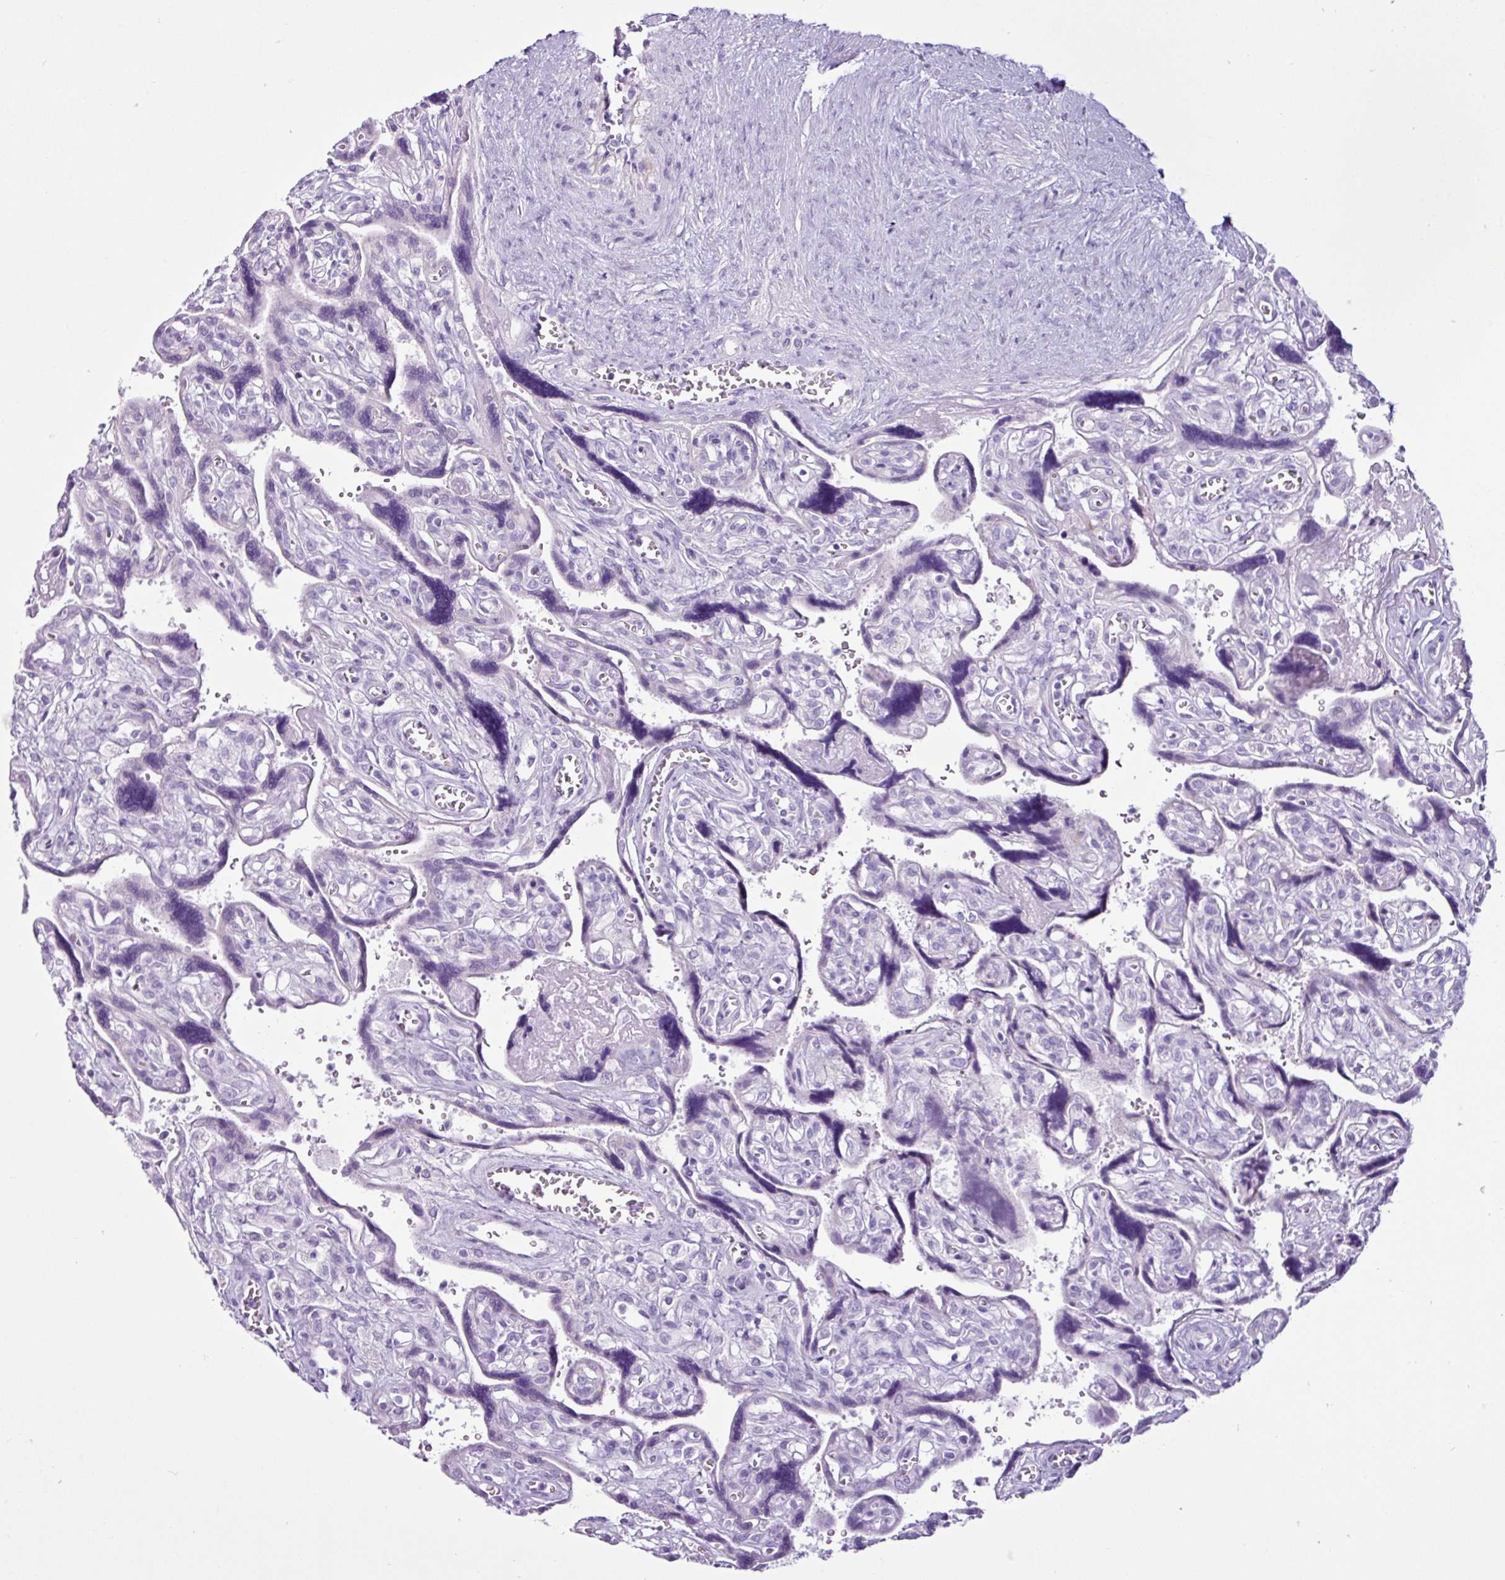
{"staining": {"intensity": "negative", "quantity": "none", "location": "none"}, "tissue": "placenta", "cell_type": "Decidual cells", "image_type": "normal", "snomed": [{"axis": "morphology", "description": "Normal tissue, NOS"}, {"axis": "topography", "description": "Placenta"}], "caption": "Immunohistochemistry (IHC) photomicrograph of benign placenta: human placenta stained with DAB shows no significant protein expression in decidual cells.", "gene": "LILRB4", "patient": {"sex": "female", "age": 39}}